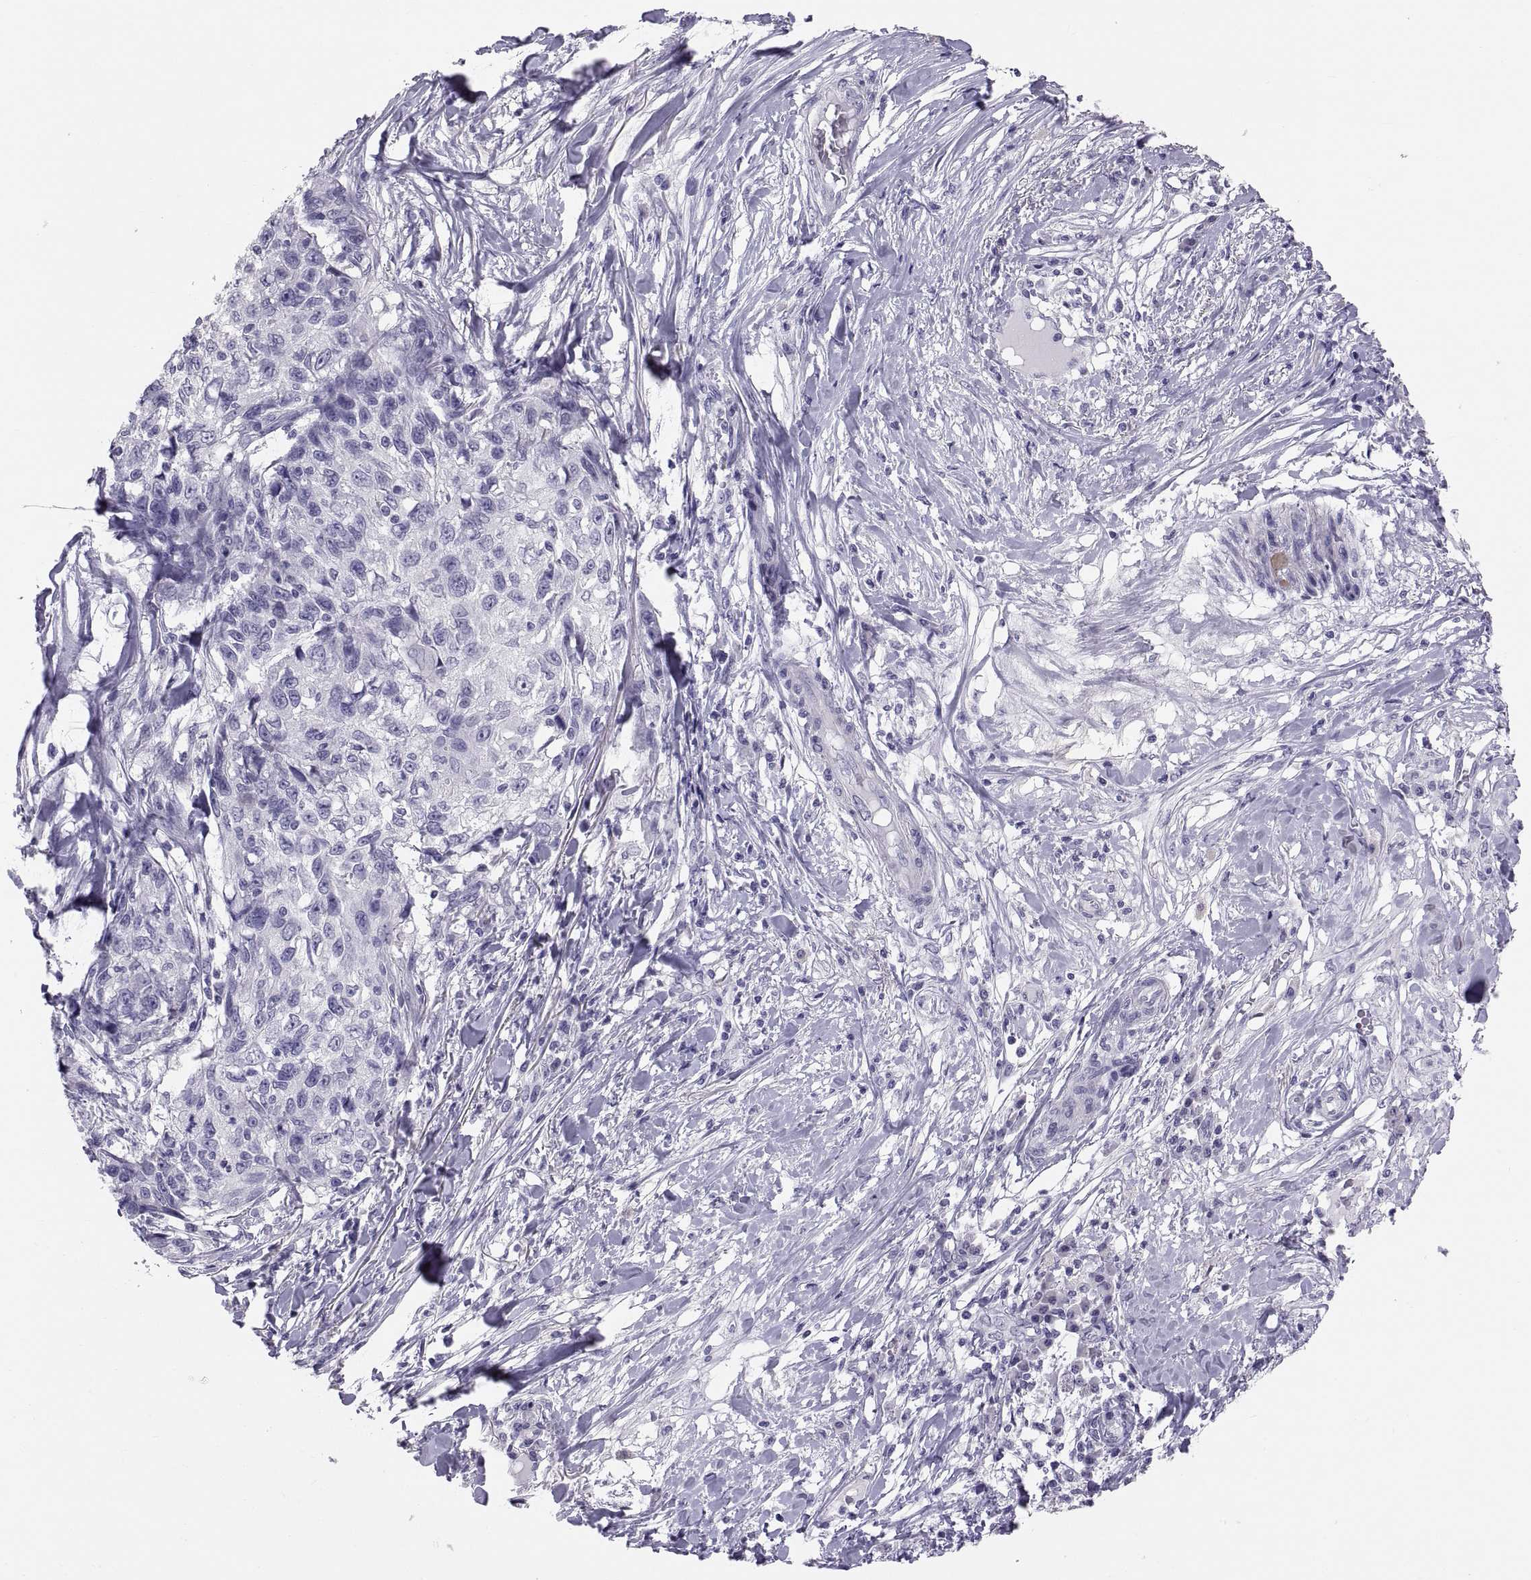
{"staining": {"intensity": "negative", "quantity": "none", "location": "none"}, "tissue": "skin cancer", "cell_type": "Tumor cells", "image_type": "cancer", "snomed": [{"axis": "morphology", "description": "Squamous cell carcinoma, NOS"}, {"axis": "topography", "description": "Skin"}], "caption": "Immunohistochemical staining of squamous cell carcinoma (skin) reveals no significant staining in tumor cells. Nuclei are stained in blue.", "gene": "FAM170A", "patient": {"sex": "male", "age": 92}}